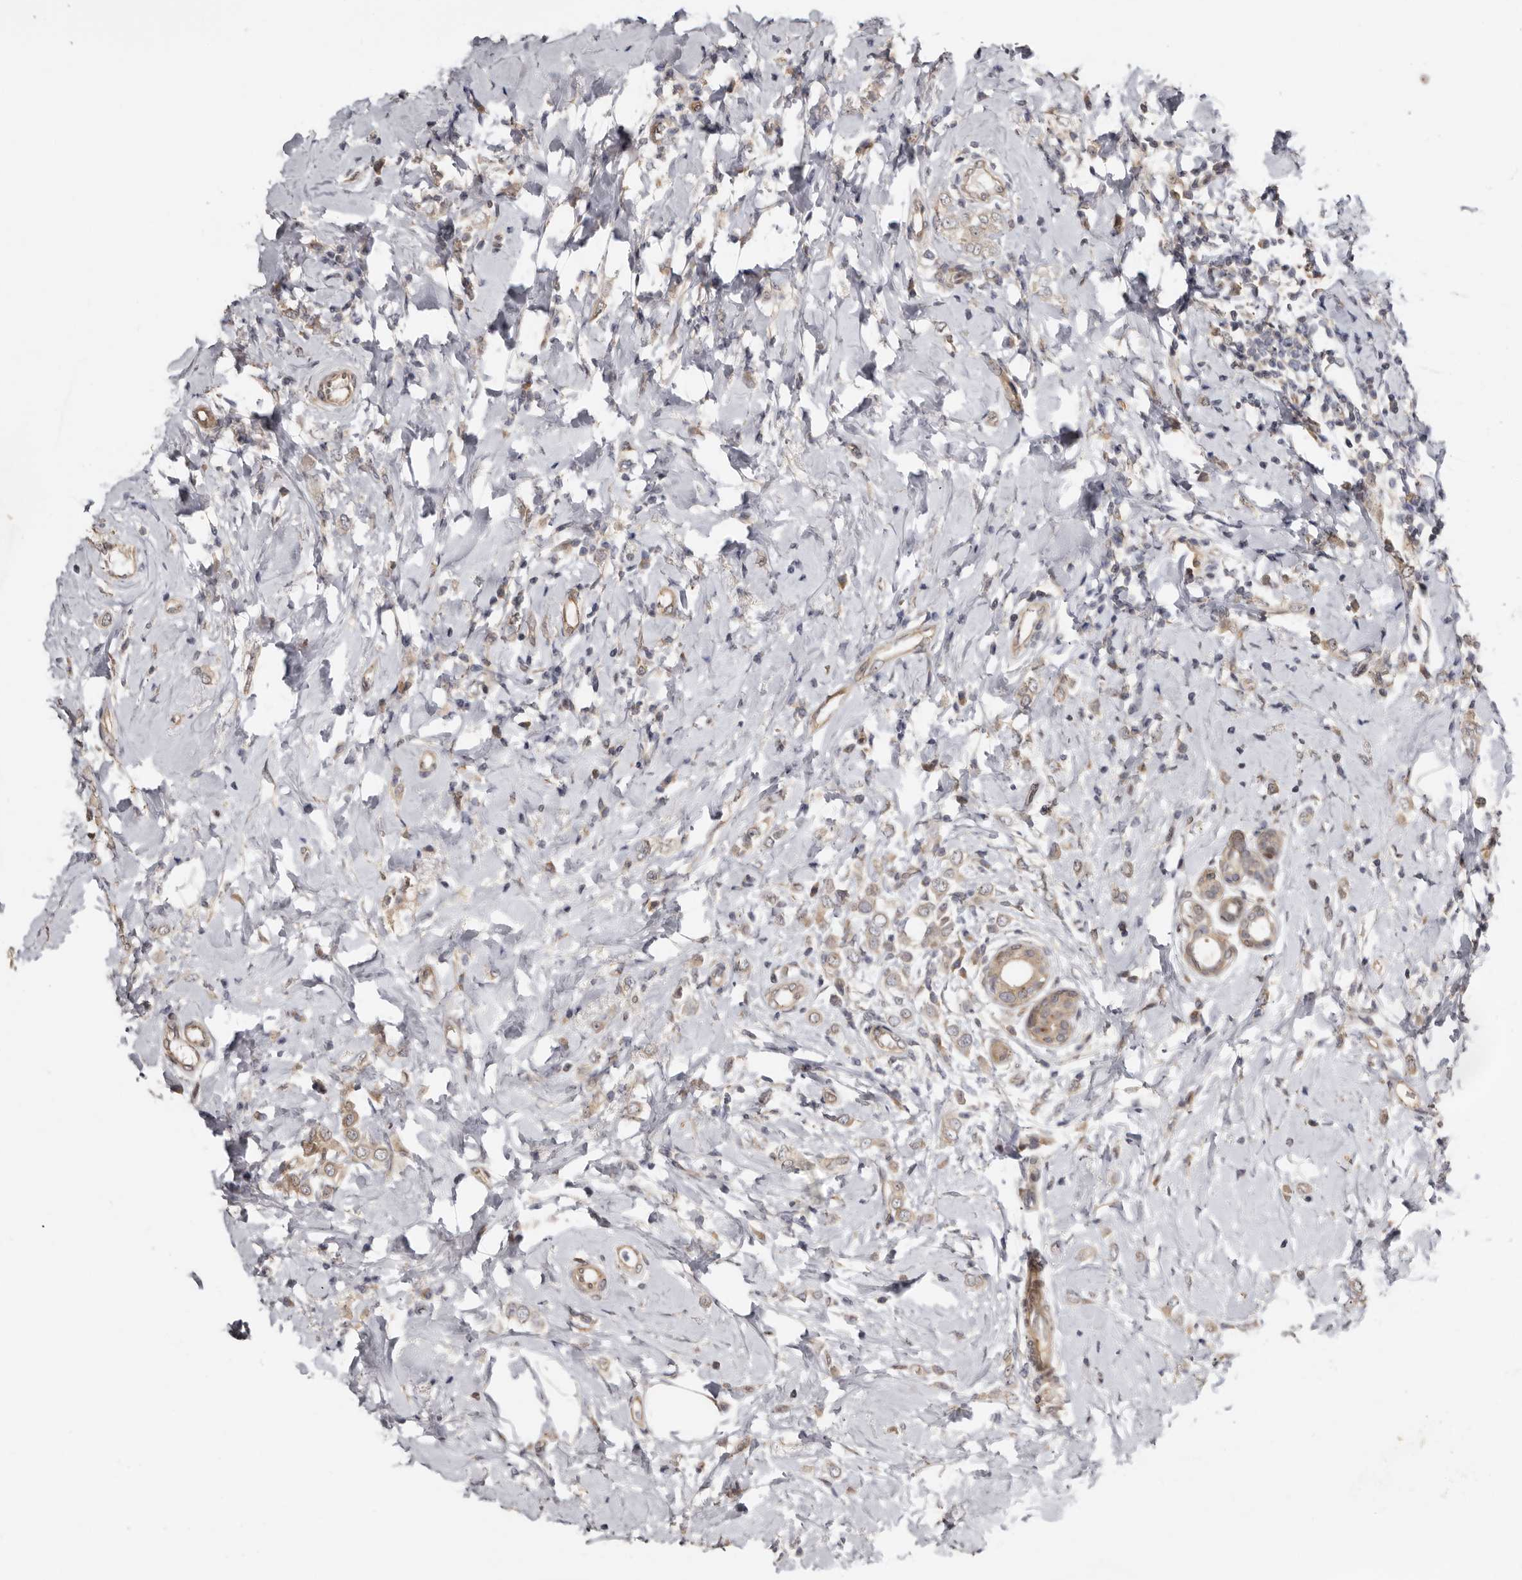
{"staining": {"intensity": "weak", "quantity": ">75%", "location": "cytoplasmic/membranous"}, "tissue": "breast cancer", "cell_type": "Tumor cells", "image_type": "cancer", "snomed": [{"axis": "morphology", "description": "Lobular carcinoma"}, {"axis": "topography", "description": "Breast"}], "caption": "A photomicrograph of human breast lobular carcinoma stained for a protein exhibits weak cytoplasmic/membranous brown staining in tumor cells. (IHC, brightfield microscopy, high magnification).", "gene": "SBDS", "patient": {"sex": "female", "age": 47}}